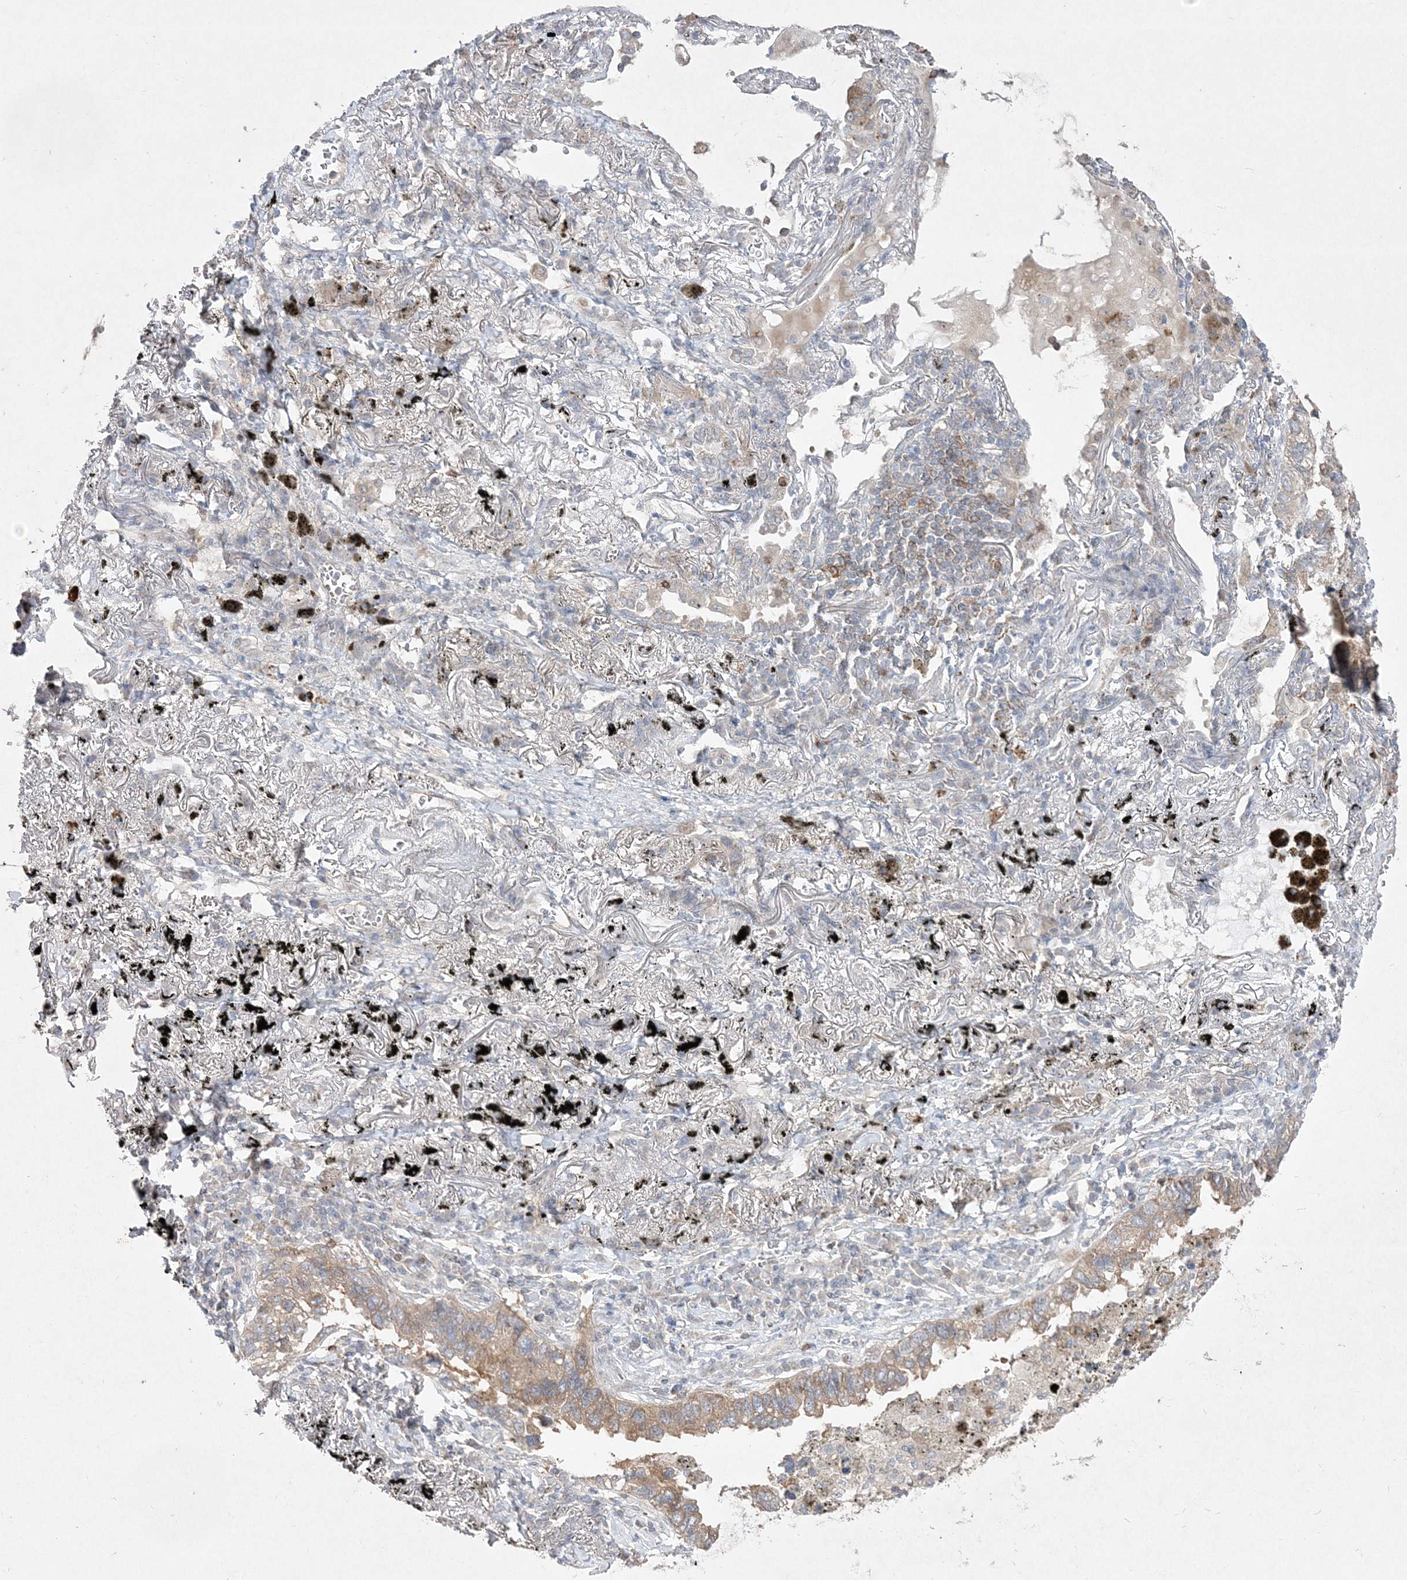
{"staining": {"intensity": "weak", "quantity": "25%-75%", "location": "cytoplasmic/membranous"}, "tissue": "lung cancer", "cell_type": "Tumor cells", "image_type": "cancer", "snomed": [{"axis": "morphology", "description": "Adenocarcinoma, NOS"}, {"axis": "topography", "description": "Lung"}], "caption": "An image of adenocarcinoma (lung) stained for a protein shows weak cytoplasmic/membranous brown staining in tumor cells. (Stains: DAB in brown, nuclei in blue, Microscopy: brightfield microscopy at high magnification).", "gene": "CLNK", "patient": {"sex": "male", "age": 65}}